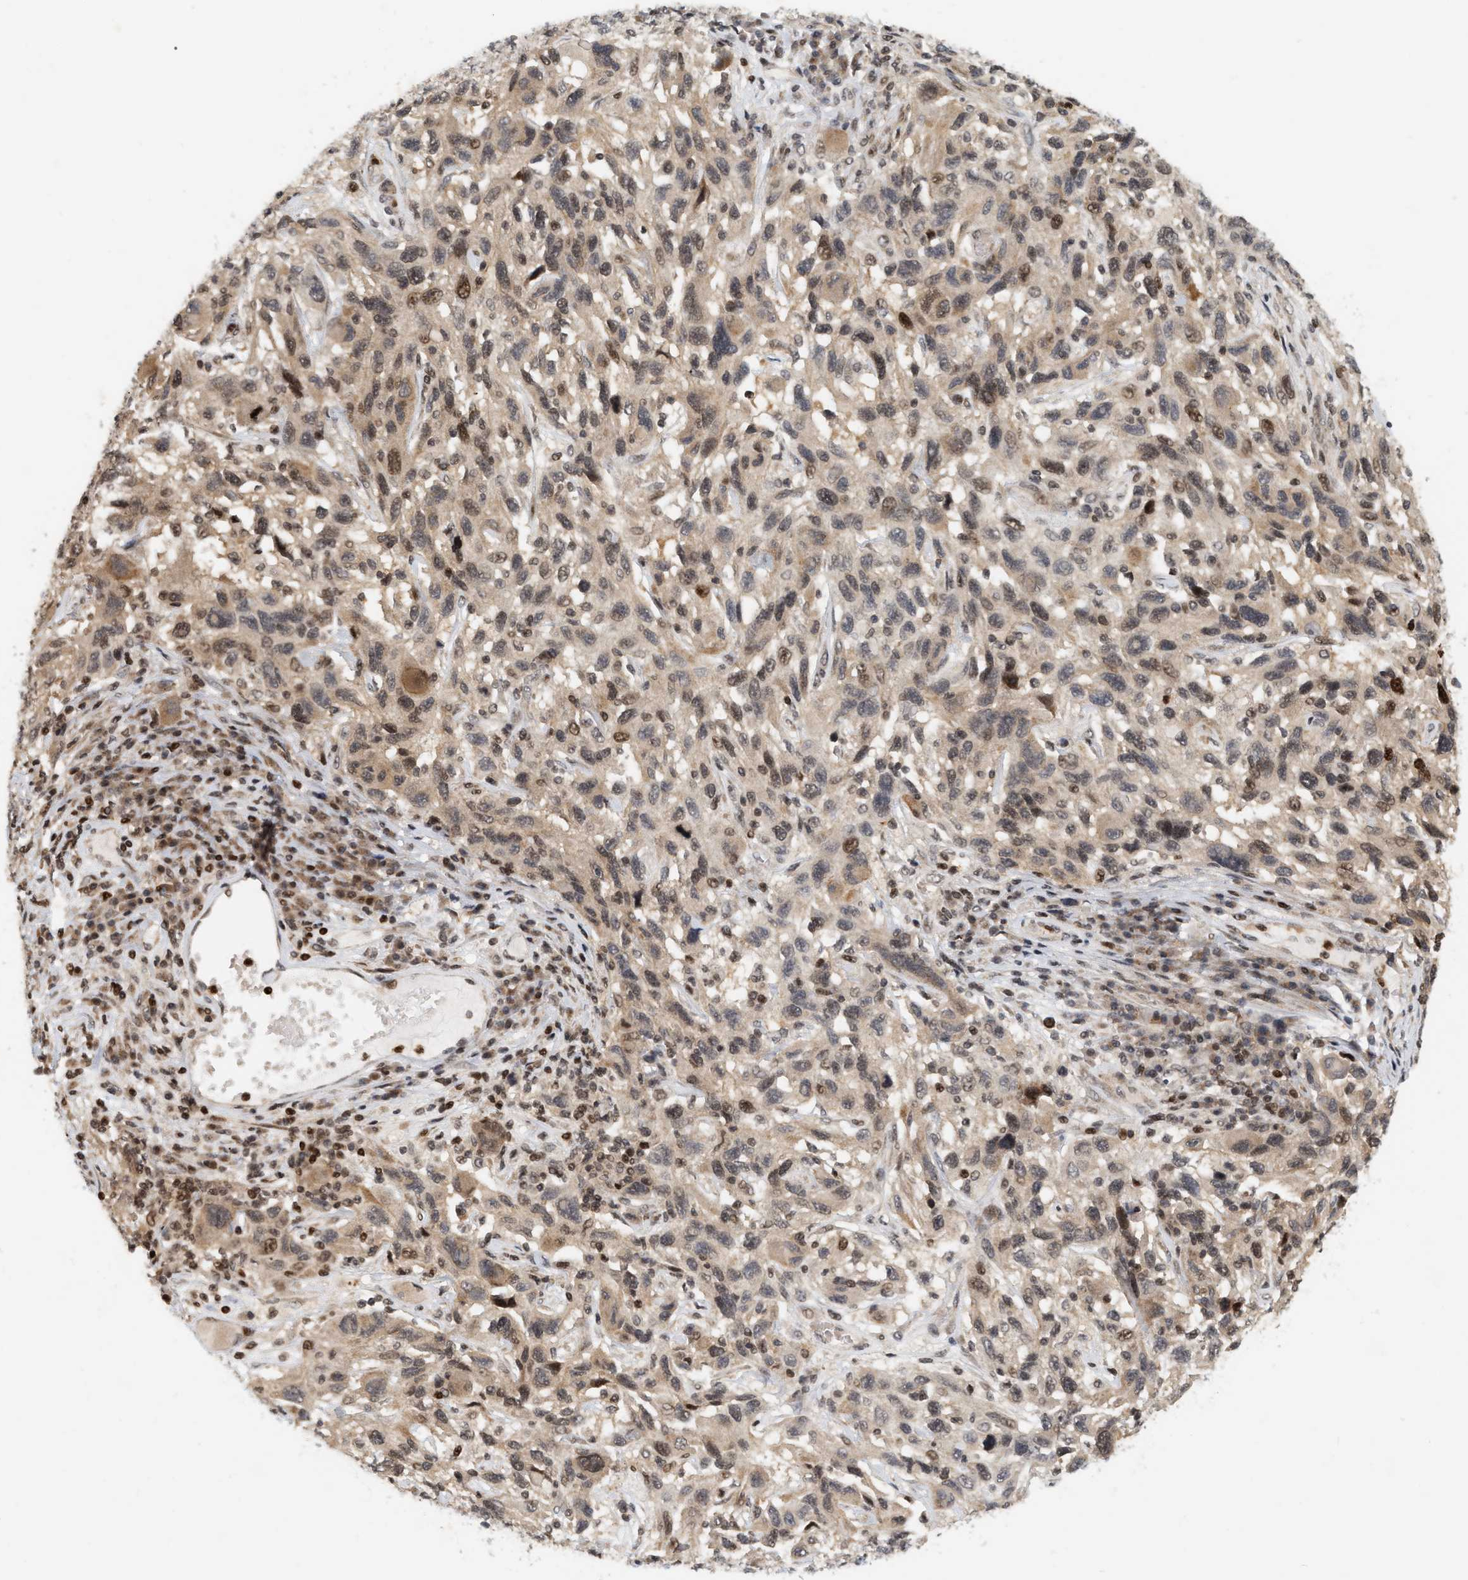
{"staining": {"intensity": "moderate", "quantity": "25%-75%", "location": "nuclear"}, "tissue": "melanoma", "cell_type": "Tumor cells", "image_type": "cancer", "snomed": [{"axis": "morphology", "description": "Malignant melanoma, NOS"}, {"axis": "topography", "description": "Skin"}], "caption": "Immunohistochemical staining of human malignant melanoma demonstrates medium levels of moderate nuclear staining in approximately 25%-75% of tumor cells.", "gene": "NFE2L2", "patient": {"sex": "male", "age": 53}}